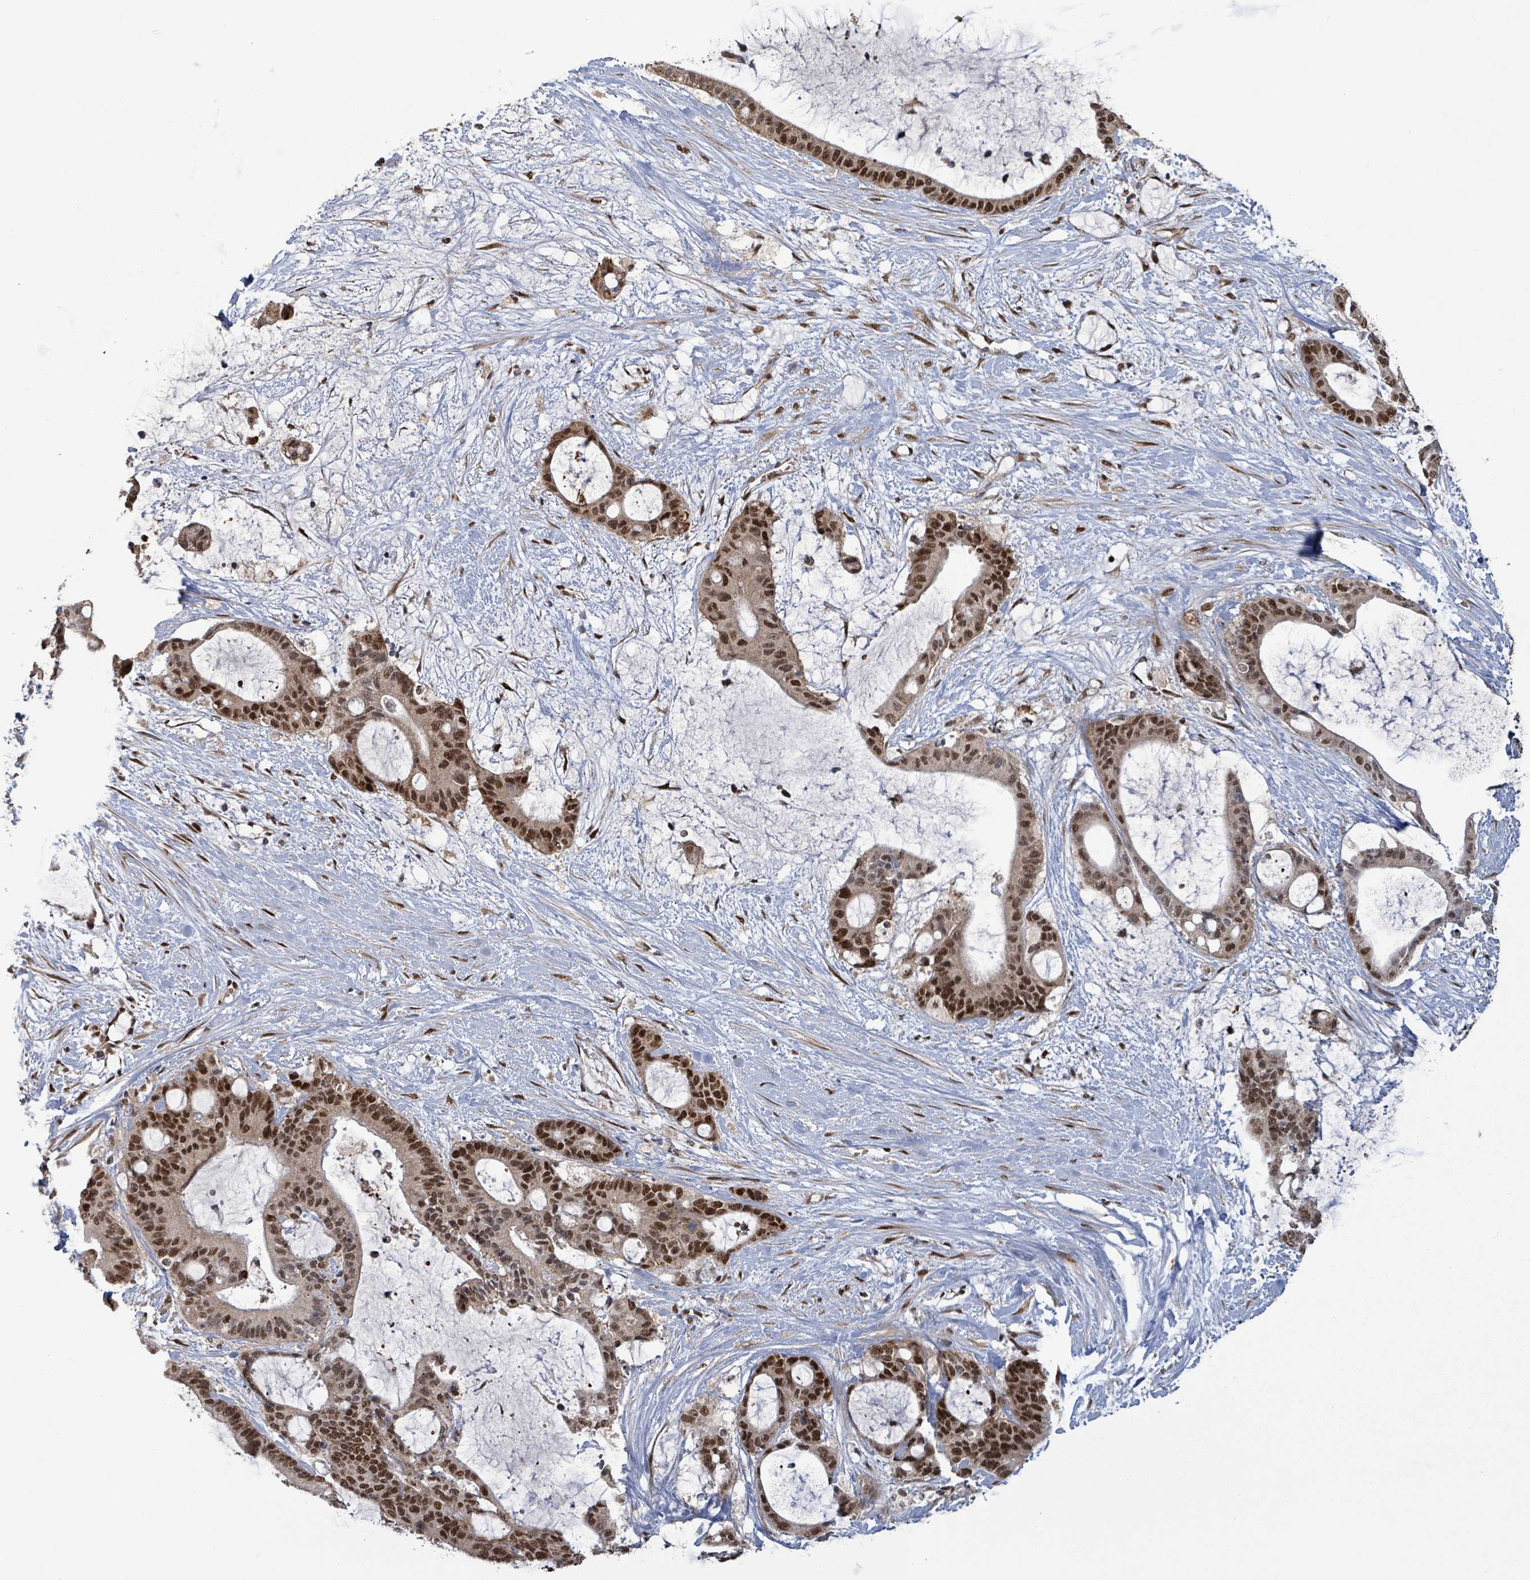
{"staining": {"intensity": "strong", "quantity": ">75%", "location": "nuclear"}, "tissue": "liver cancer", "cell_type": "Tumor cells", "image_type": "cancer", "snomed": [{"axis": "morphology", "description": "Normal tissue, NOS"}, {"axis": "morphology", "description": "Cholangiocarcinoma"}, {"axis": "topography", "description": "Liver"}, {"axis": "topography", "description": "Peripheral nerve tissue"}], "caption": "Cholangiocarcinoma (liver) stained with a brown dye demonstrates strong nuclear positive expression in approximately >75% of tumor cells.", "gene": "PATZ1", "patient": {"sex": "female", "age": 73}}